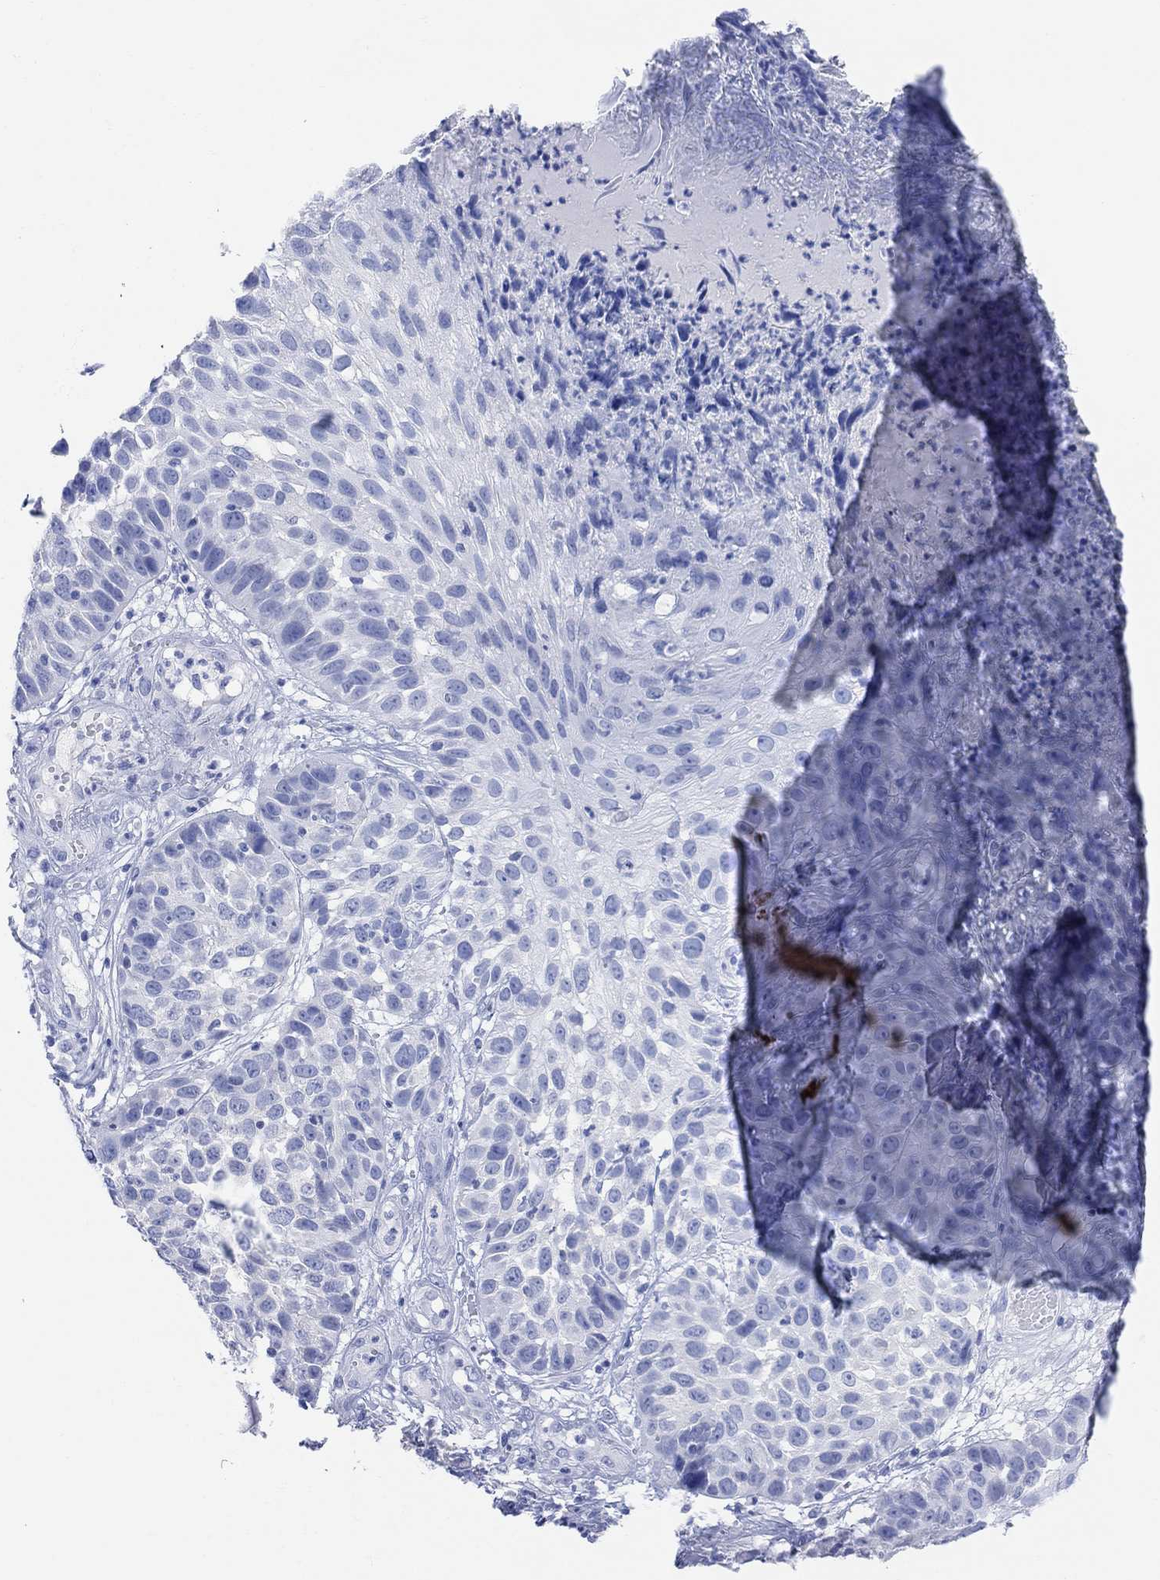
{"staining": {"intensity": "negative", "quantity": "none", "location": "none"}, "tissue": "skin cancer", "cell_type": "Tumor cells", "image_type": "cancer", "snomed": [{"axis": "morphology", "description": "Squamous cell carcinoma, NOS"}, {"axis": "topography", "description": "Skin"}], "caption": "There is no significant staining in tumor cells of skin cancer.", "gene": "SYT12", "patient": {"sex": "male", "age": 92}}